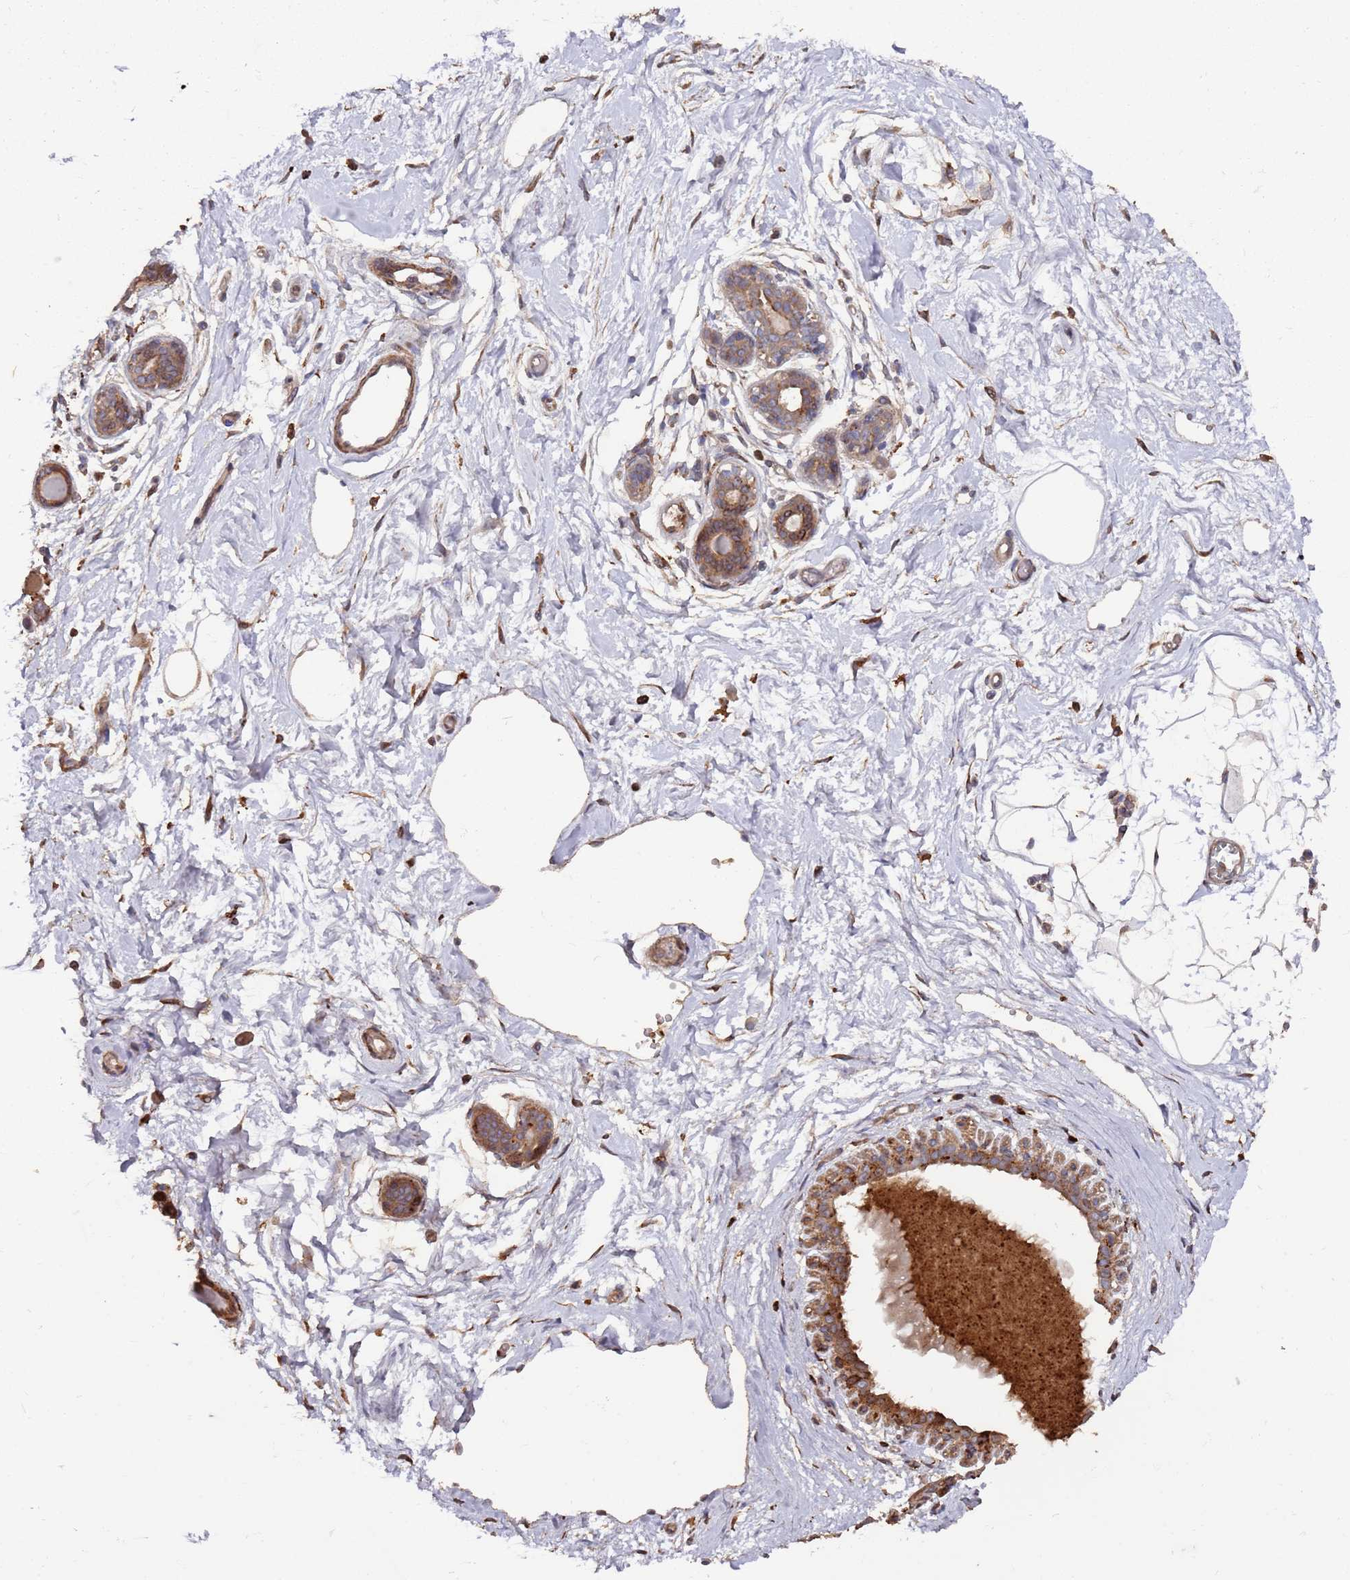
{"staining": {"intensity": "weak", "quantity": ">75%", "location": "nuclear"}, "tissue": "breast", "cell_type": "Adipocytes", "image_type": "normal", "snomed": [{"axis": "morphology", "description": "Normal tissue, NOS"}, {"axis": "topography", "description": "Breast"}], "caption": "Brown immunohistochemical staining in normal human breast demonstrates weak nuclear positivity in approximately >75% of adipocytes.", "gene": "LACC1", "patient": {"sex": "female", "age": 45}}